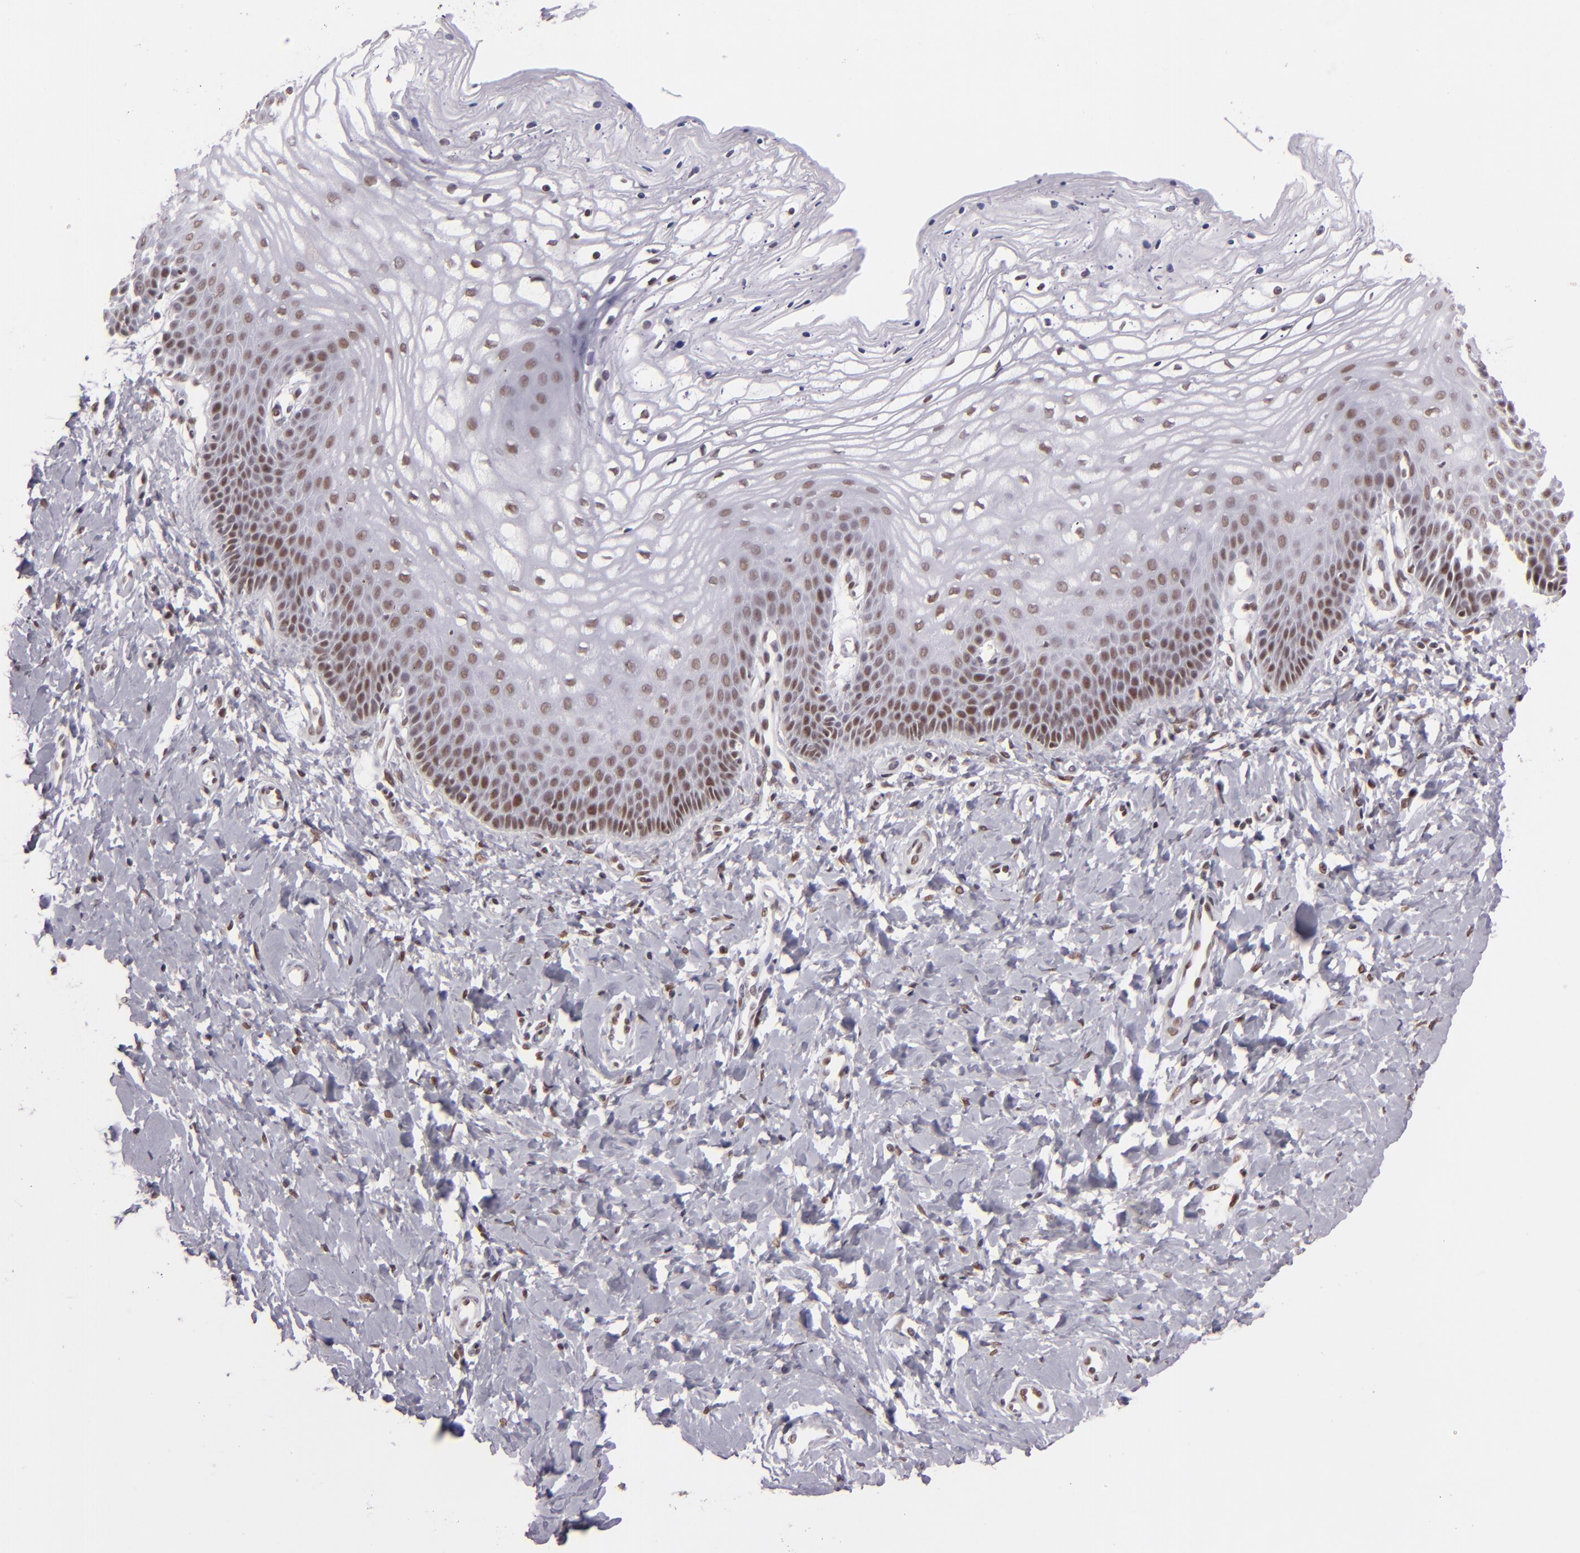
{"staining": {"intensity": "weak", "quantity": ">75%", "location": "nuclear"}, "tissue": "vagina", "cell_type": "Squamous epithelial cells", "image_type": "normal", "snomed": [{"axis": "morphology", "description": "Normal tissue, NOS"}, {"axis": "topography", "description": "Vagina"}], "caption": "Protein expression analysis of unremarkable vagina demonstrates weak nuclear positivity in approximately >75% of squamous epithelial cells.", "gene": "BRD8", "patient": {"sex": "female", "age": 68}}